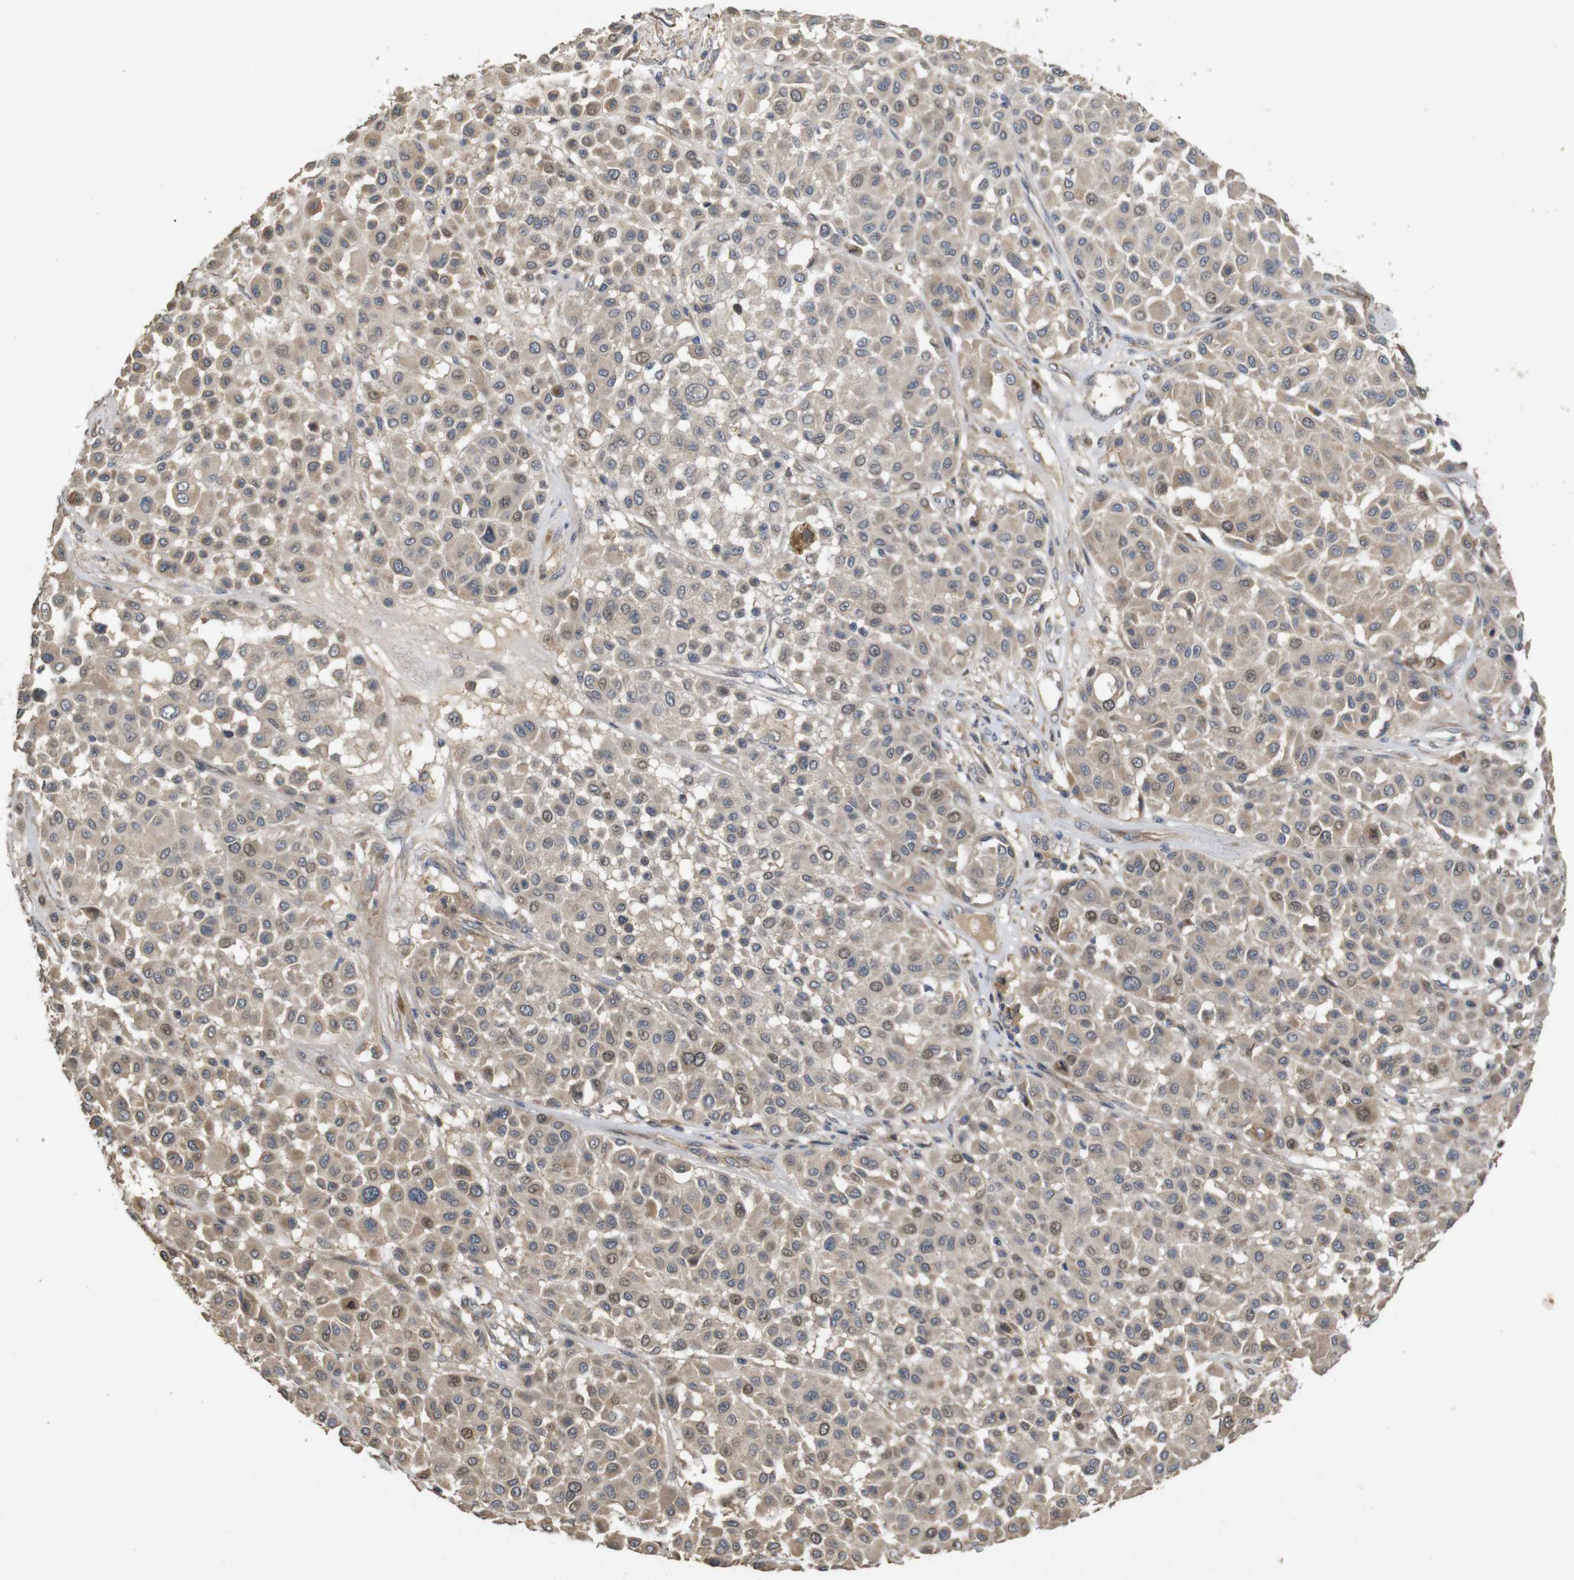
{"staining": {"intensity": "weak", "quantity": ">75%", "location": "cytoplasmic/membranous,nuclear"}, "tissue": "melanoma", "cell_type": "Tumor cells", "image_type": "cancer", "snomed": [{"axis": "morphology", "description": "Malignant melanoma, Metastatic site"}, {"axis": "topography", "description": "Soft tissue"}], "caption": "Protein analysis of malignant melanoma (metastatic site) tissue reveals weak cytoplasmic/membranous and nuclear positivity in about >75% of tumor cells.", "gene": "PCDHB10", "patient": {"sex": "male", "age": 41}}